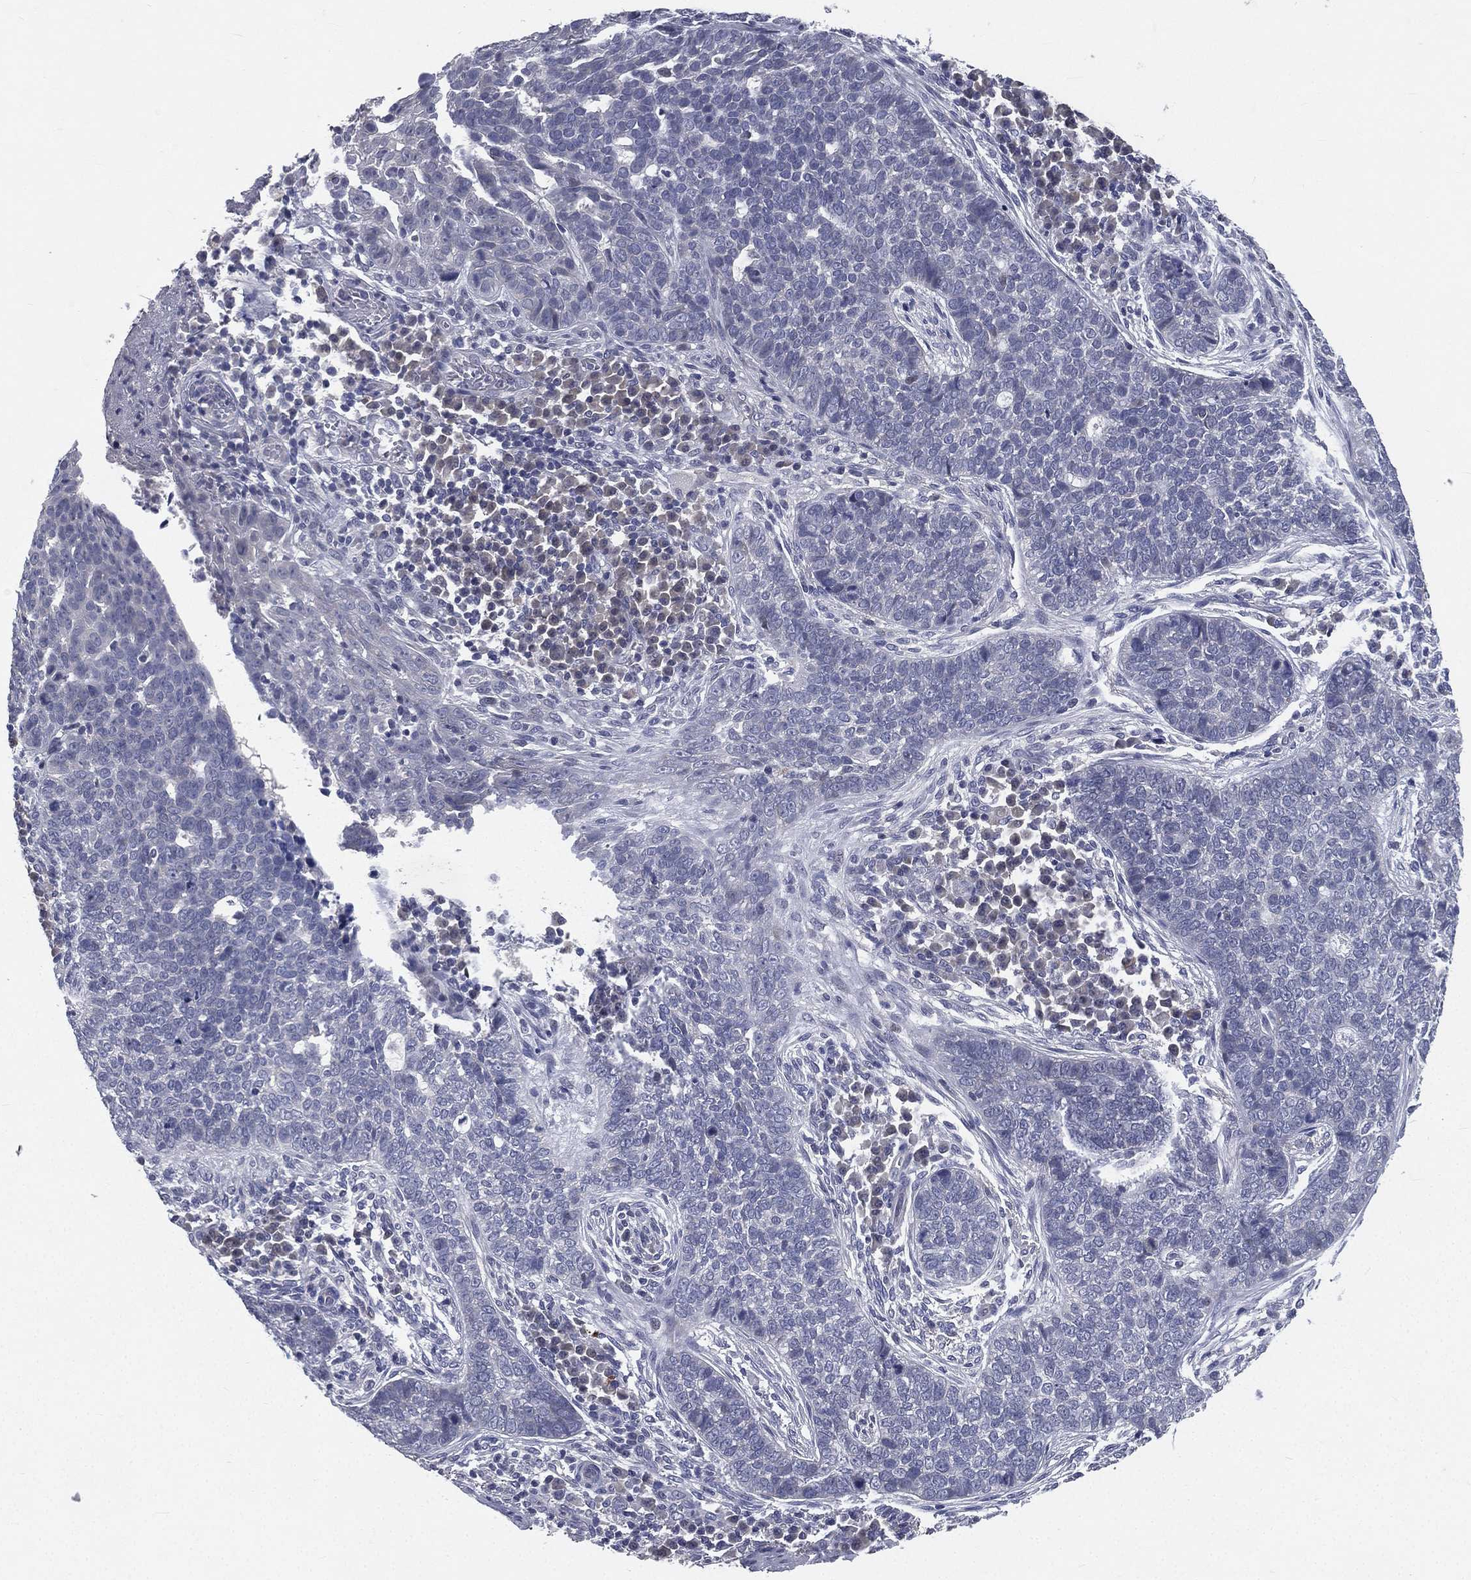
{"staining": {"intensity": "negative", "quantity": "none", "location": "none"}, "tissue": "skin cancer", "cell_type": "Tumor cells", "image_type": "cancer", "snomed": [{"axis": "morphology", "description": "Basal cell carcinoma"}, {"axis": "topography", "description": "Skin"}], "caption": "Human skin cancer (basal cell carcinoma) stained for a protein using immunohistochemistry displays no expression in tumor cells.", "gene": "IFT27", "patient": {"sex": "female", "age": 69}}